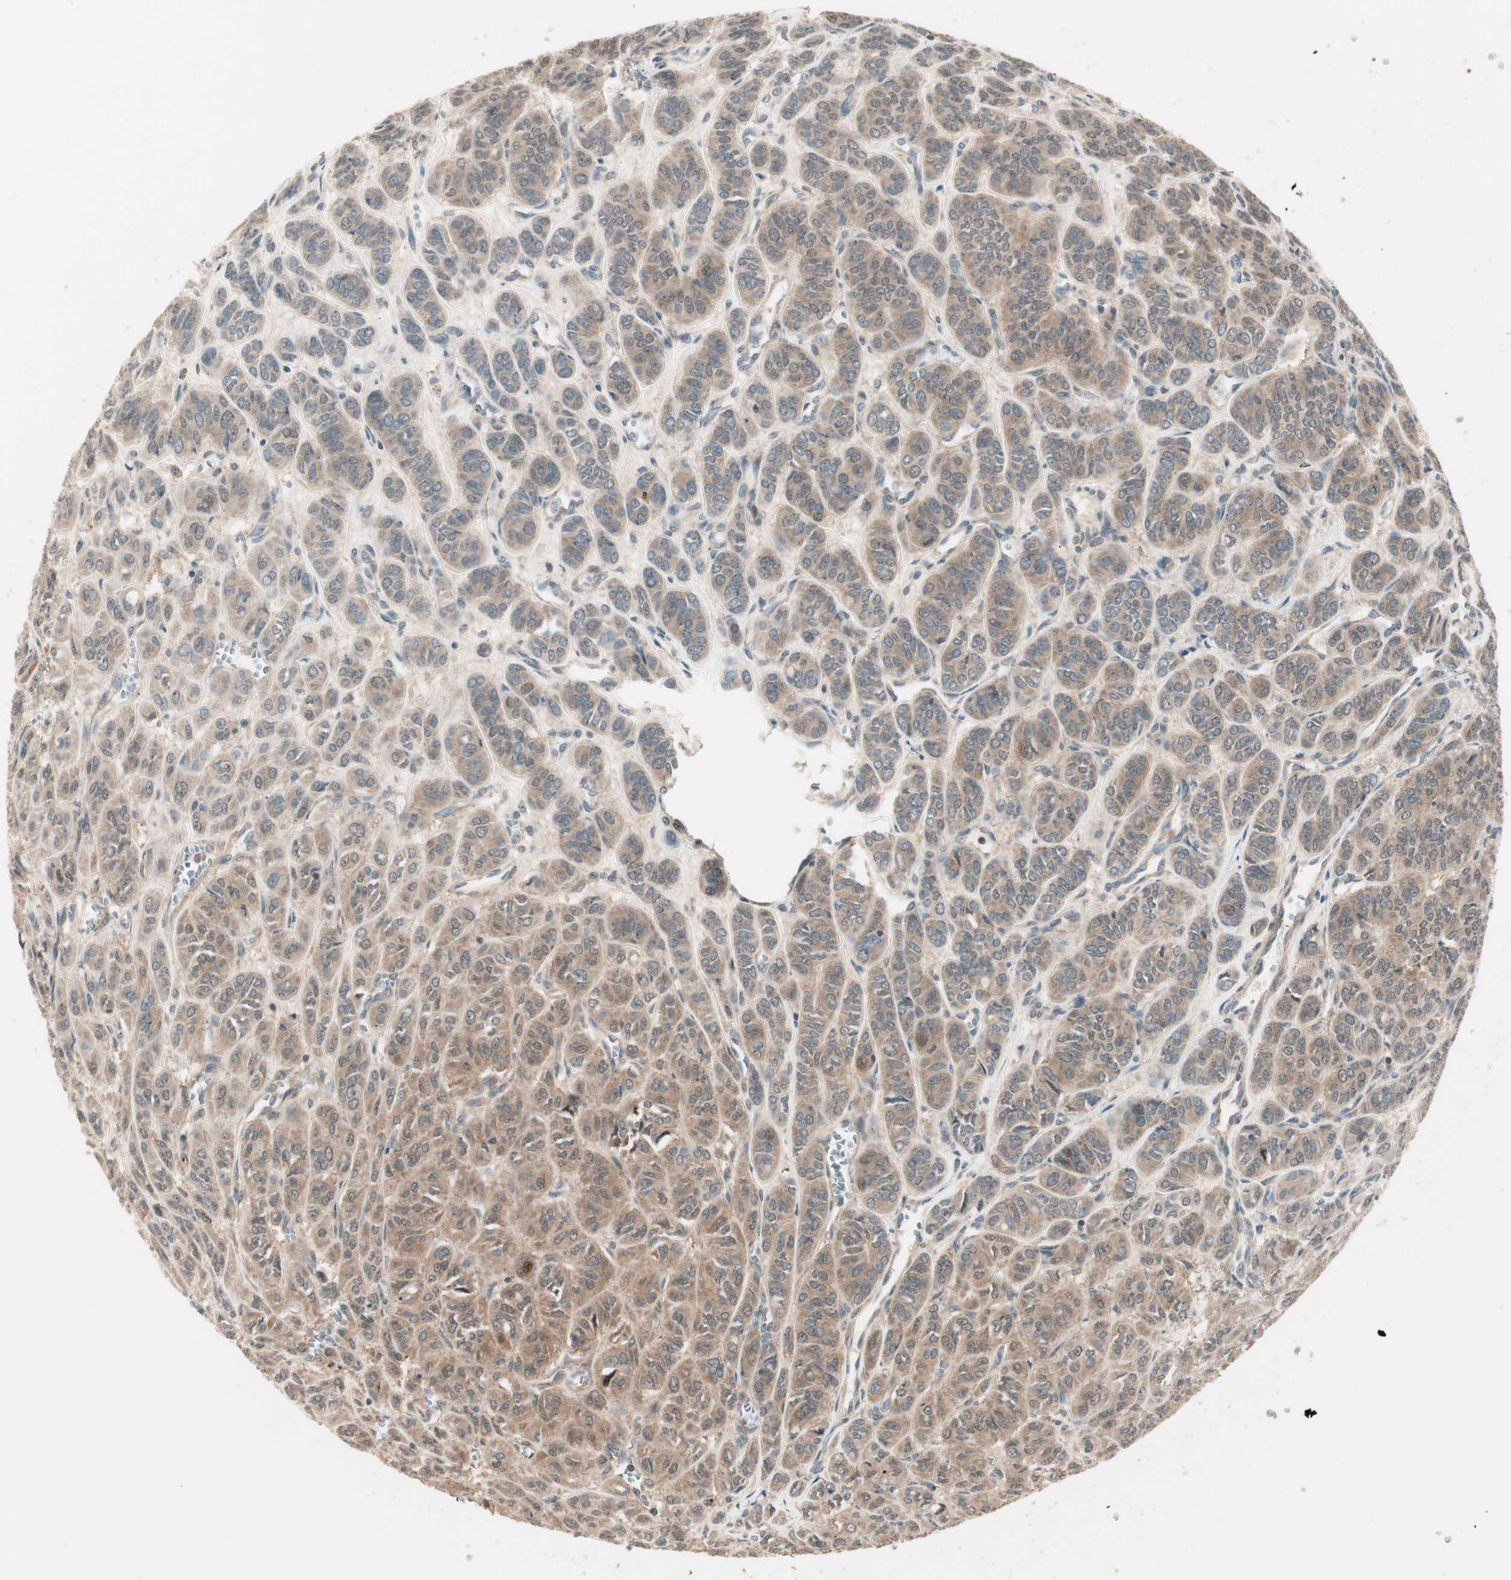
{"staining": {"intensity": "moderate", "quantity": ">75%", "location": "cytoplasmic/membranous"}, "tissue": "thyroid cancer", "cell_type": "Tumor cells", "image_type": "cancer", "snomed": [{"axis": "morphology", "description": "Follicular adenoma carcinoma, NOS"}, {"axis": "topography", "description": "Thyroid gland"}], "caption": "Protein analysis of thyroid cancer (follicular adenoma carcinoma) tissue exhibits moderate cytoplasmic/membranous staining in about >75% of tumor cells.", "gene": "CNOT4", "patient": {"sex": "female", "age": 71}}